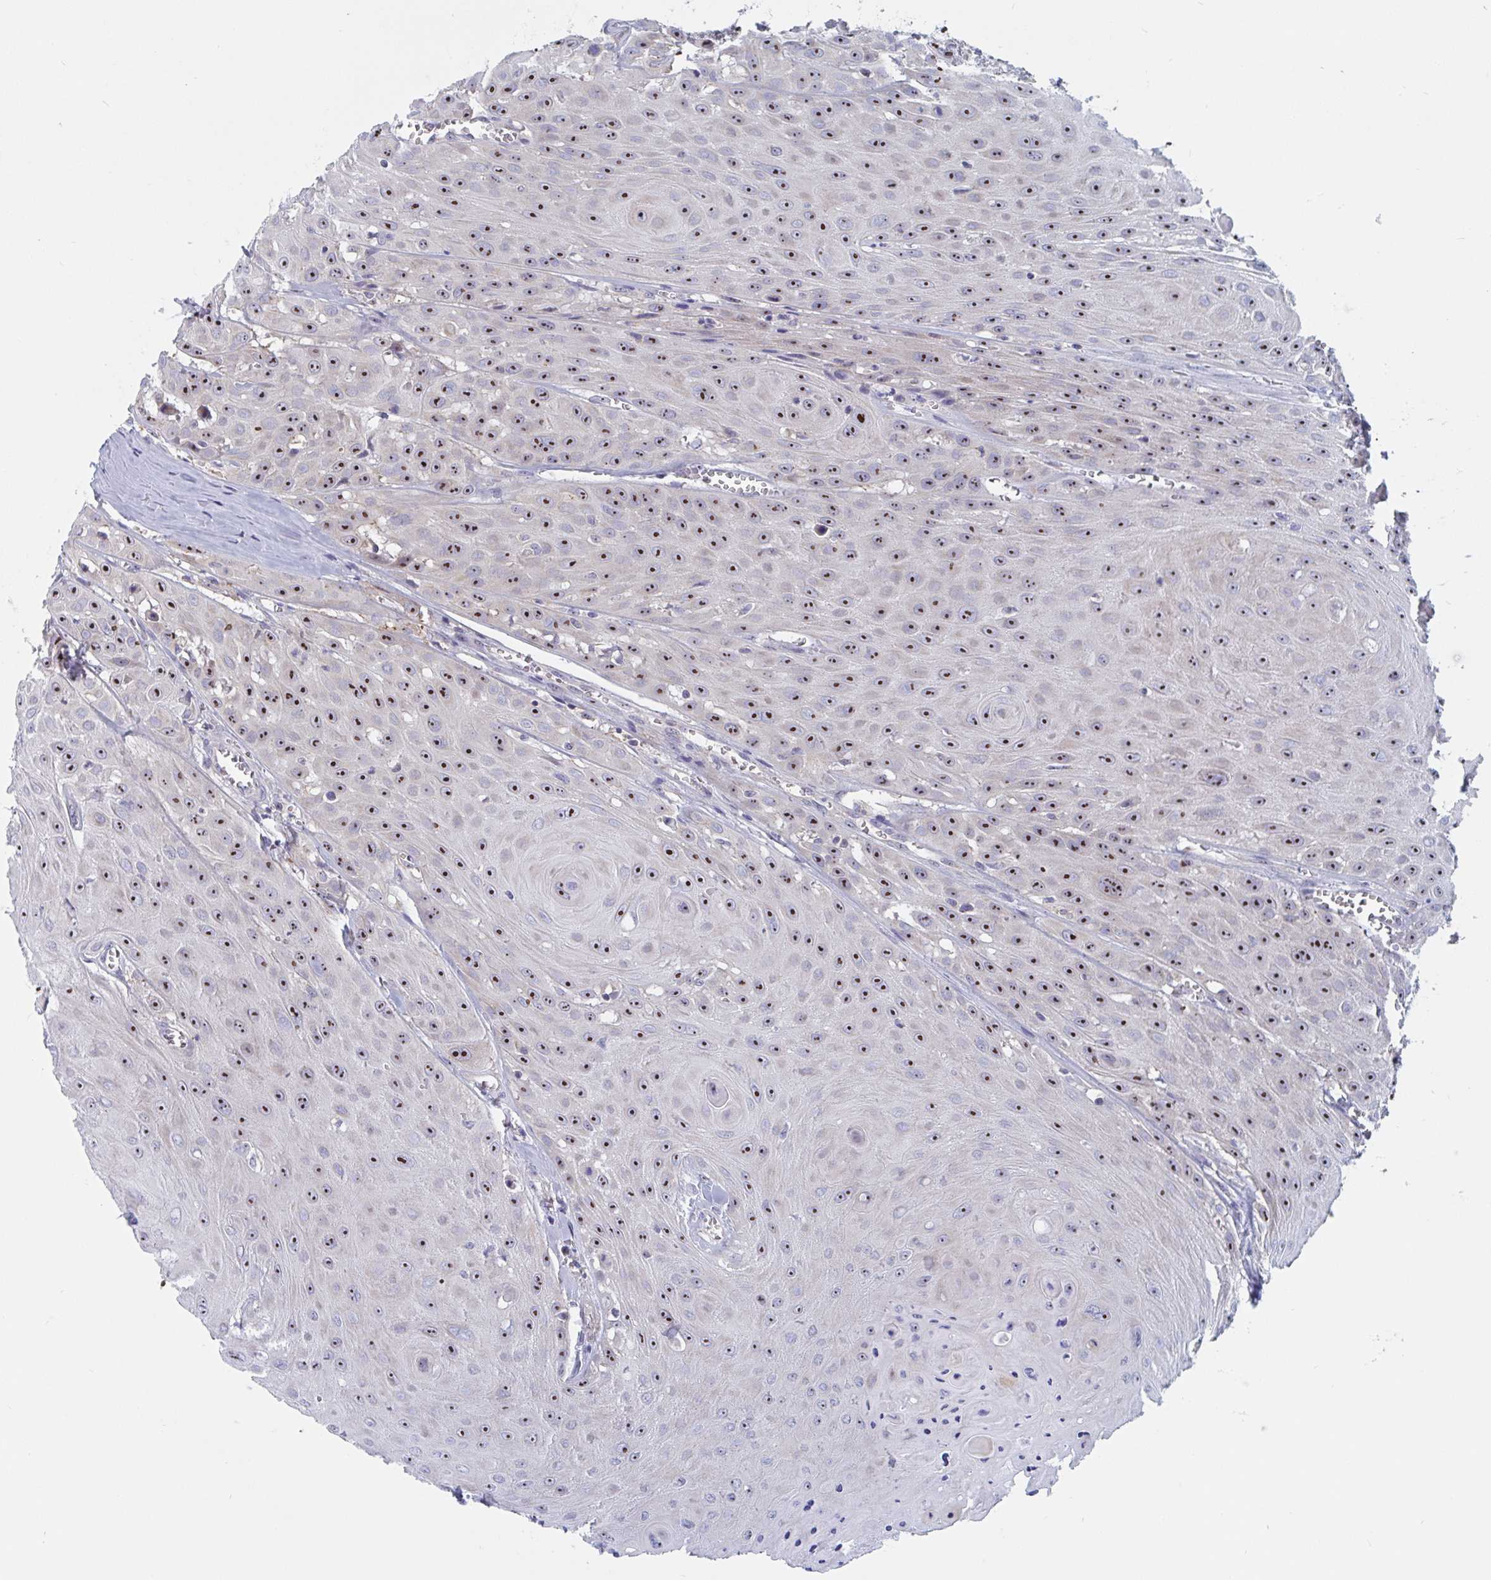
{"staining": {"intensity": "strong", "quantity": ">75%", "location": "nuclear"}, "tissue": "head and neck cancer", "cell_type": "Tumor cells", "image_type": "cancer", "snomed": [{"axis": "morphology", "description": "Squamous cell carcinoma, NOS"}, {"axis": "topography", "description": "Oral tissue"}, {"axis": "topography", "description": "Head-Neck"}], "caption": "Protein expression analysis of human squamous cell carcinoma (head and neck) reveals strong nuclear positivity in approximately >75% of tumor cells.", "gene": "MRPL53", "patient": {"sex": "male", "age": 81}}